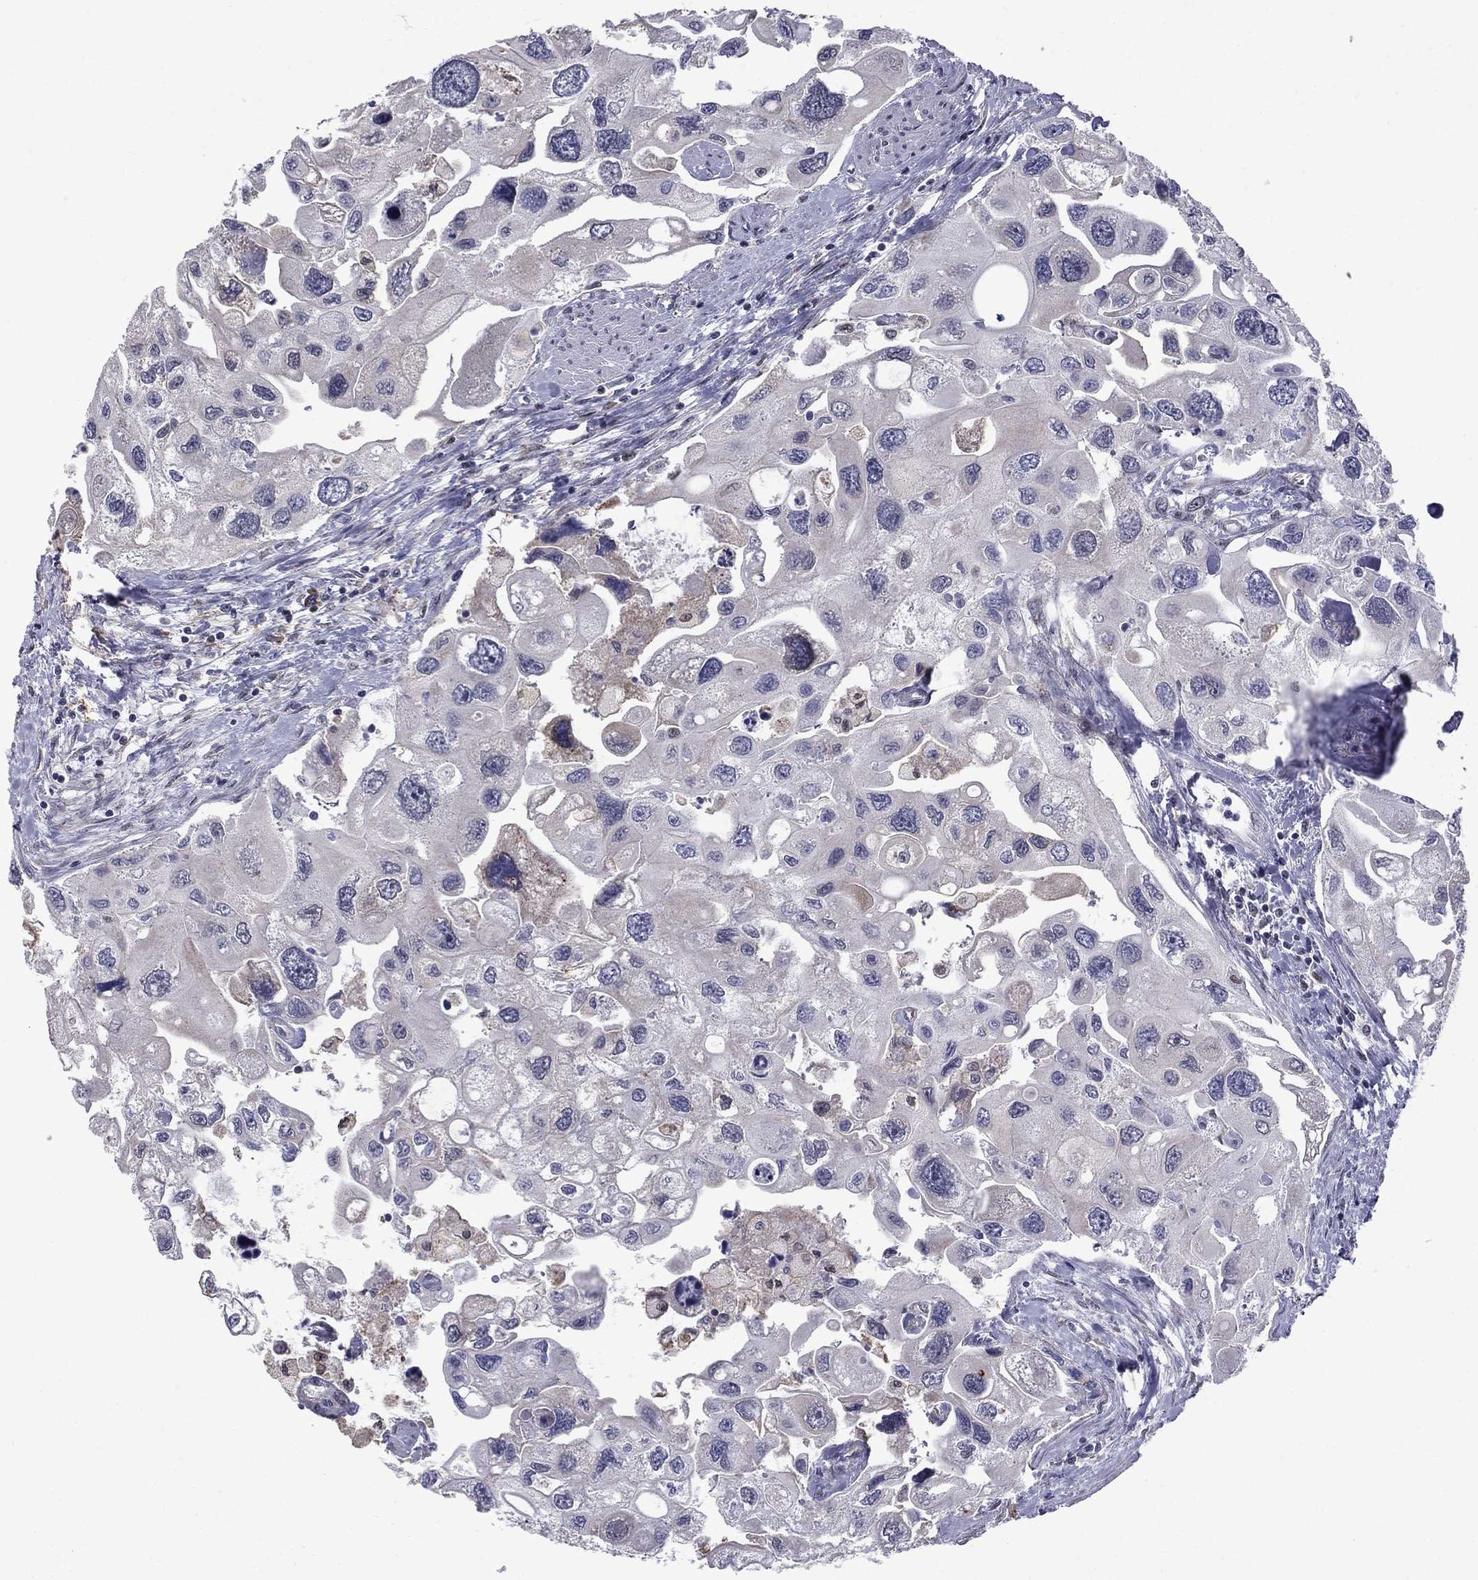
{"staining": {"intensity": "negative", "quantity": "none", "location": "none"}, "tissue": "urothelial cancer", "cell_type": "Tumor cells", "image_type": "cancer", "snomed": [{"axis": "morphology", "description": "Urothelial carcinoma, High grade"}, {"axis": "topography", "description": "Urinary bladder"}], "caption": "This is an IHC image of human urothelial cancer. There is no staining in tumor cells.", "gene": "HSPB2", "patient": {"sex": "male", "age": 59}}